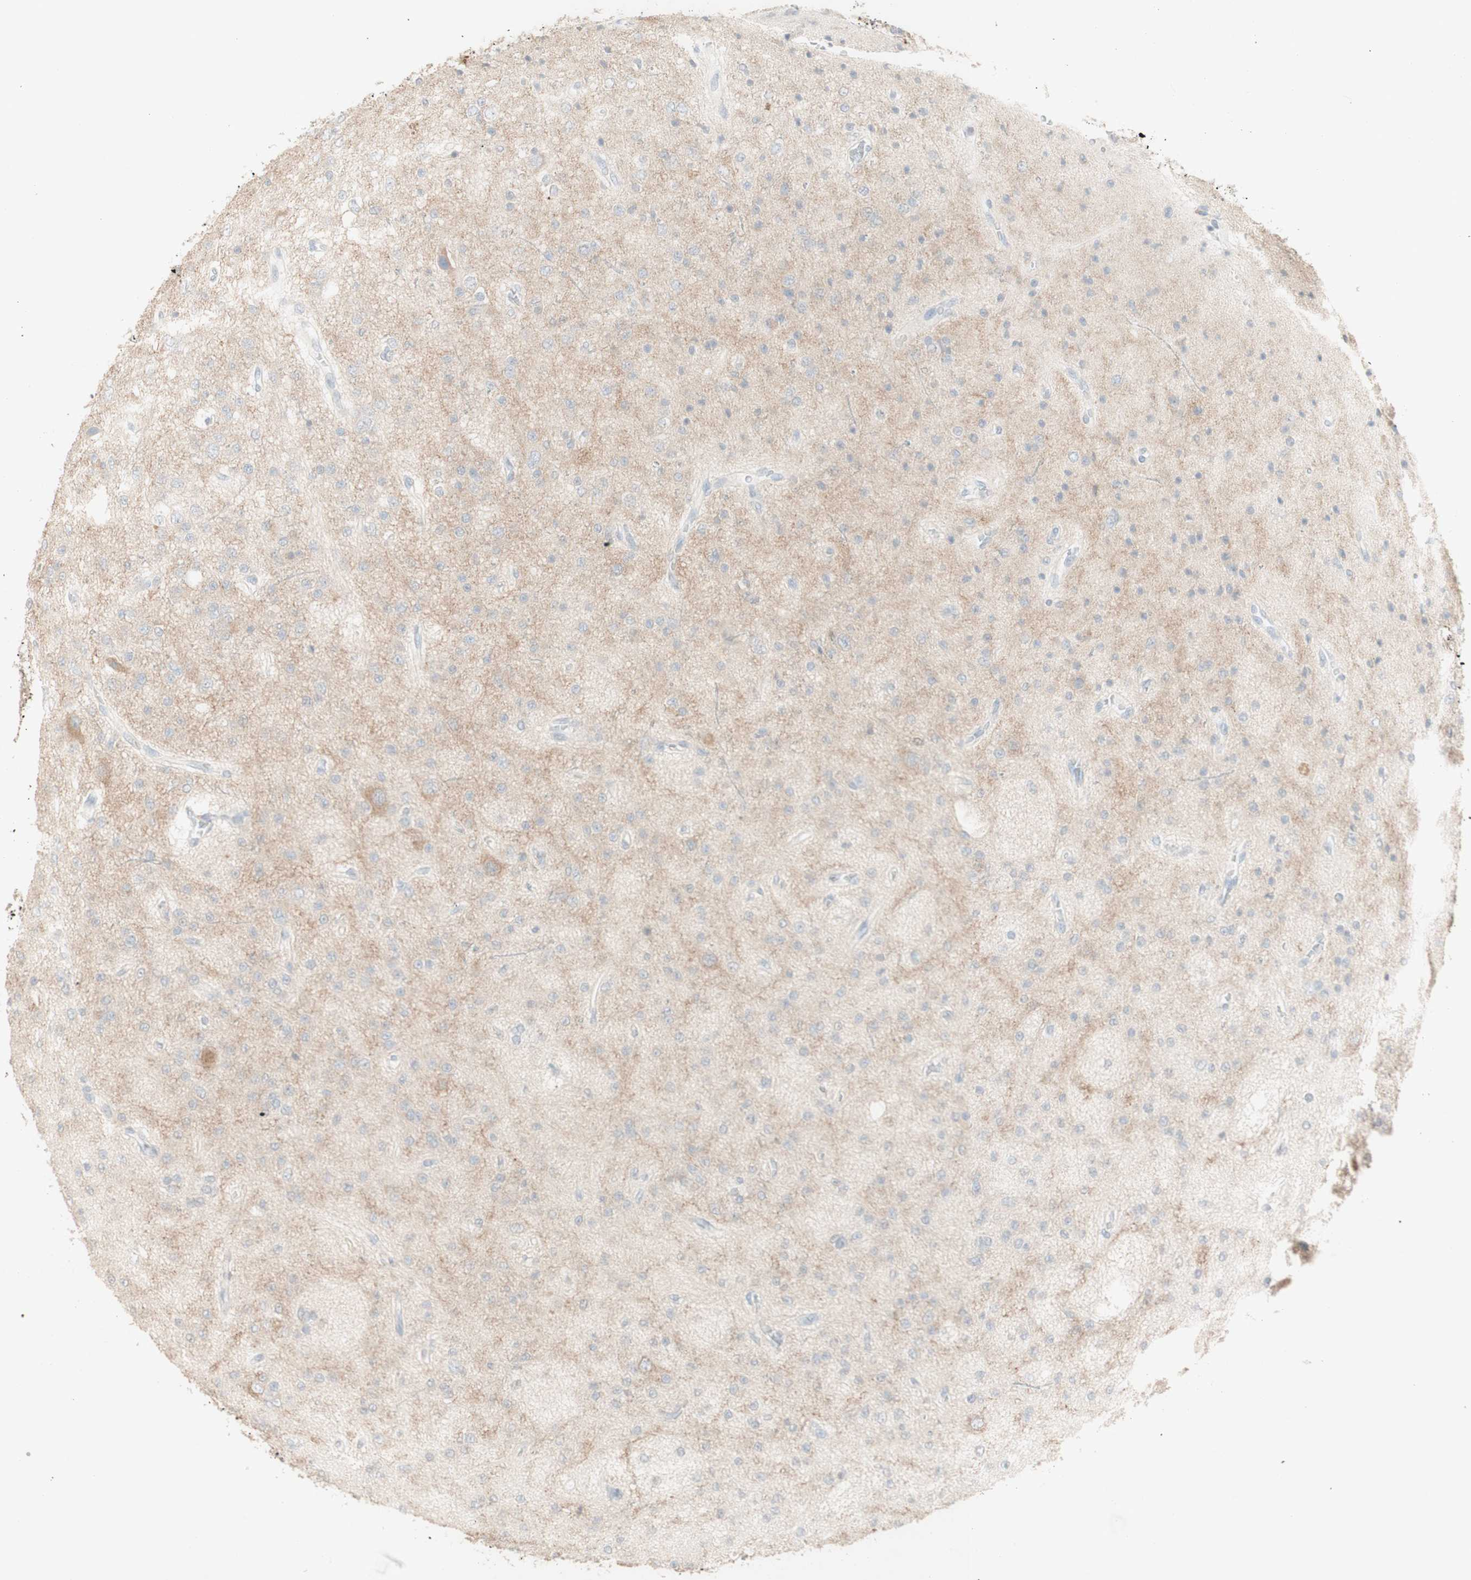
{"staining": {"intensity": "negative", "quantity": "none", "location": "none"}, "tissue": "glioma", "cell_type": "Tumor cells", "image_type": "cancer", "snomed": [{"axis": "morphology", "description": "Glioma, malignant, Low grade"}, {"axis": "topography", "description": "Brain"}], "caption": "Immunohistochemical staining of glioma exhibits no significant positivity in tumor cells.", "gene": "ATP6V1B1", "patient": {"sex": "male", "age": 38}}